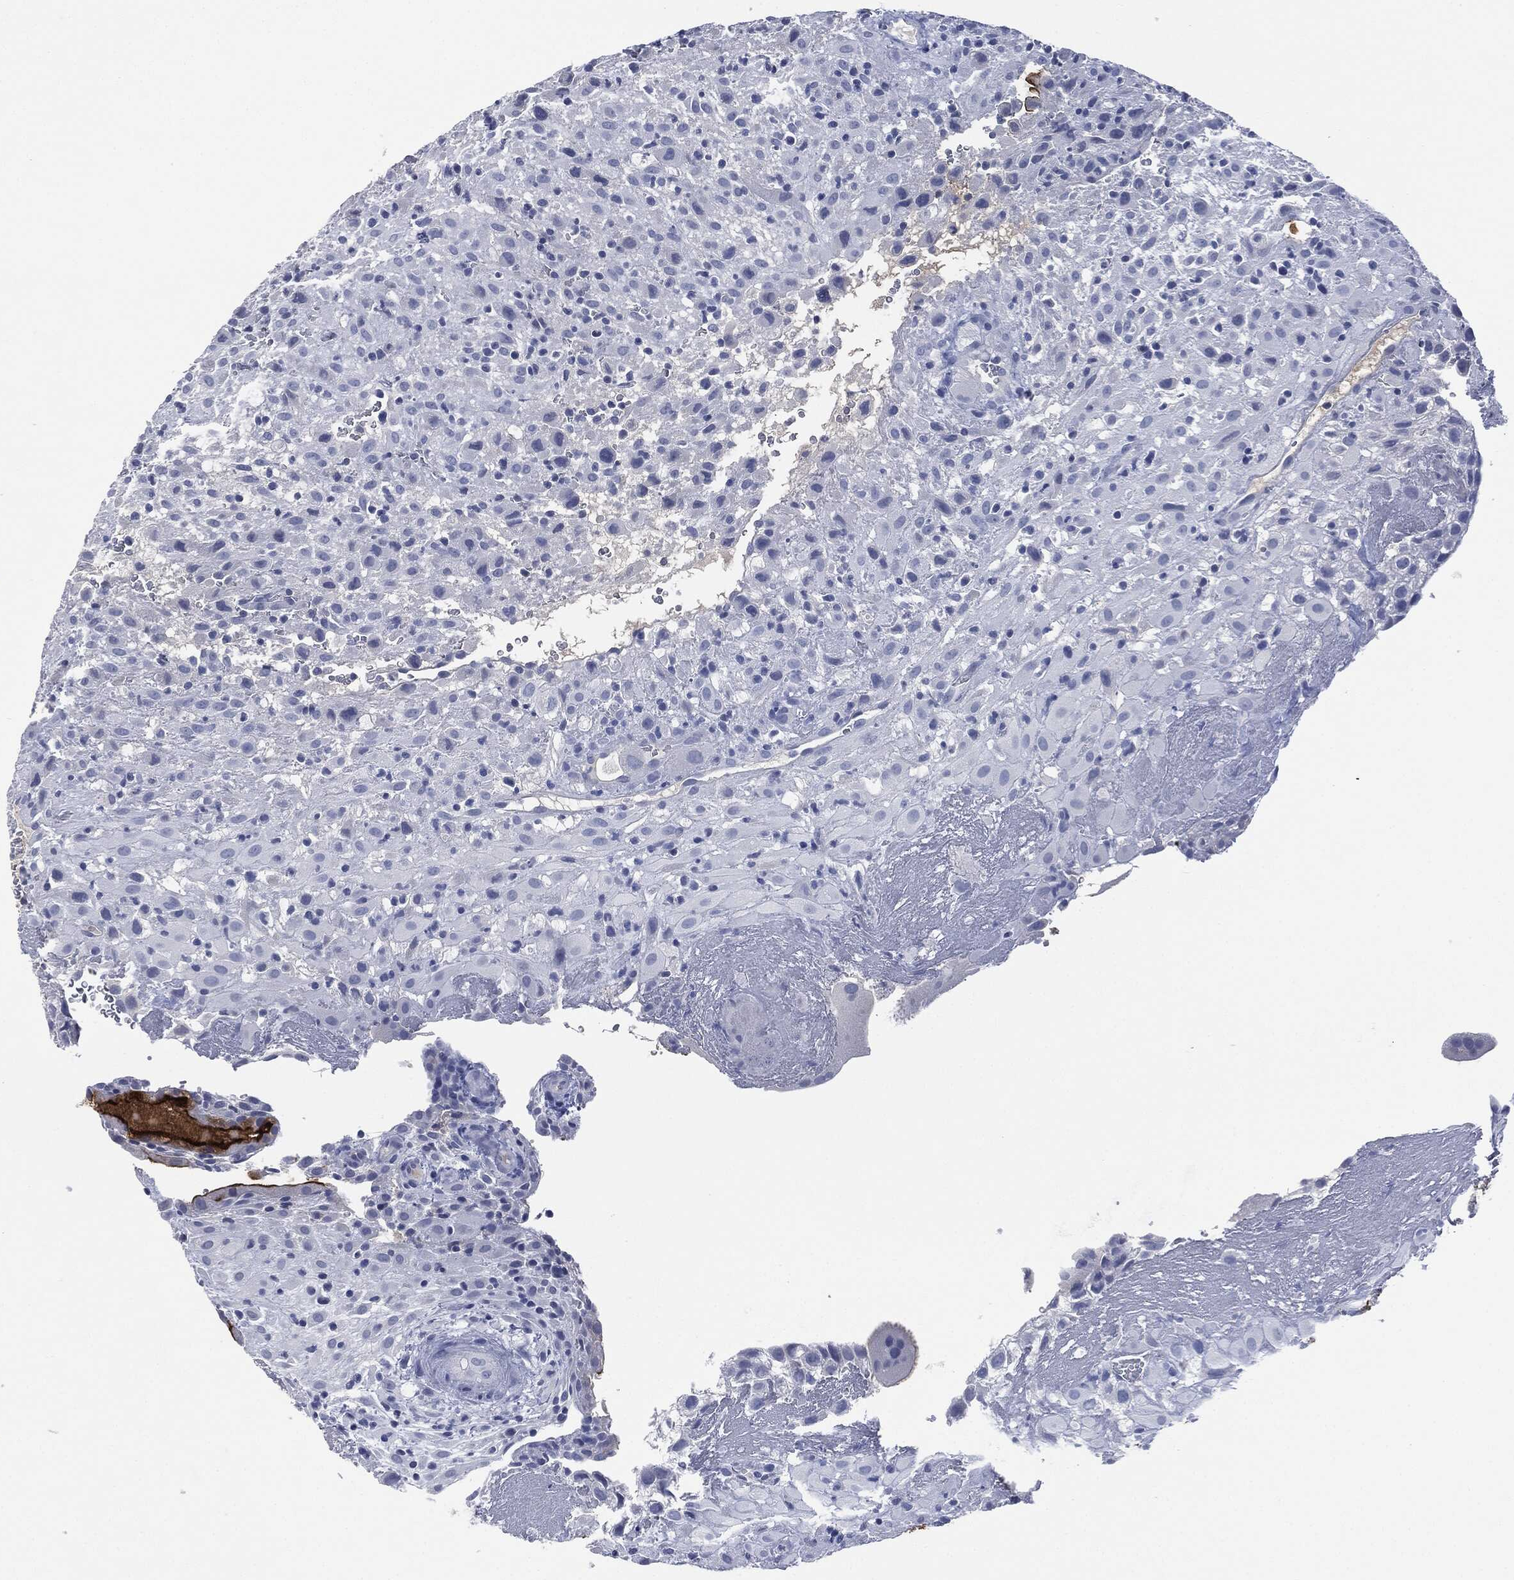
{"staining": {"intensity": "negative", "quantity": "none", "location": "none"}, "tissue": "placenta", "cell_type": "Decidual cells", "image_type": "normal", "snomed": [{"axis": "morphology", "description": "Normal tissue, NOS"}, {"axis": "topography", "description": "Placenta"}], "caption": "Decidual cells are negative for brown protein staining in unremarkable placenta. The staining was performed using DAB to visualize the protein expression in brown, while the nuclei were stained in blue with hematoxylin (Magnification: 20x).", "gene": "MUC16", "patient": {"sex": "female", "age": 19}}